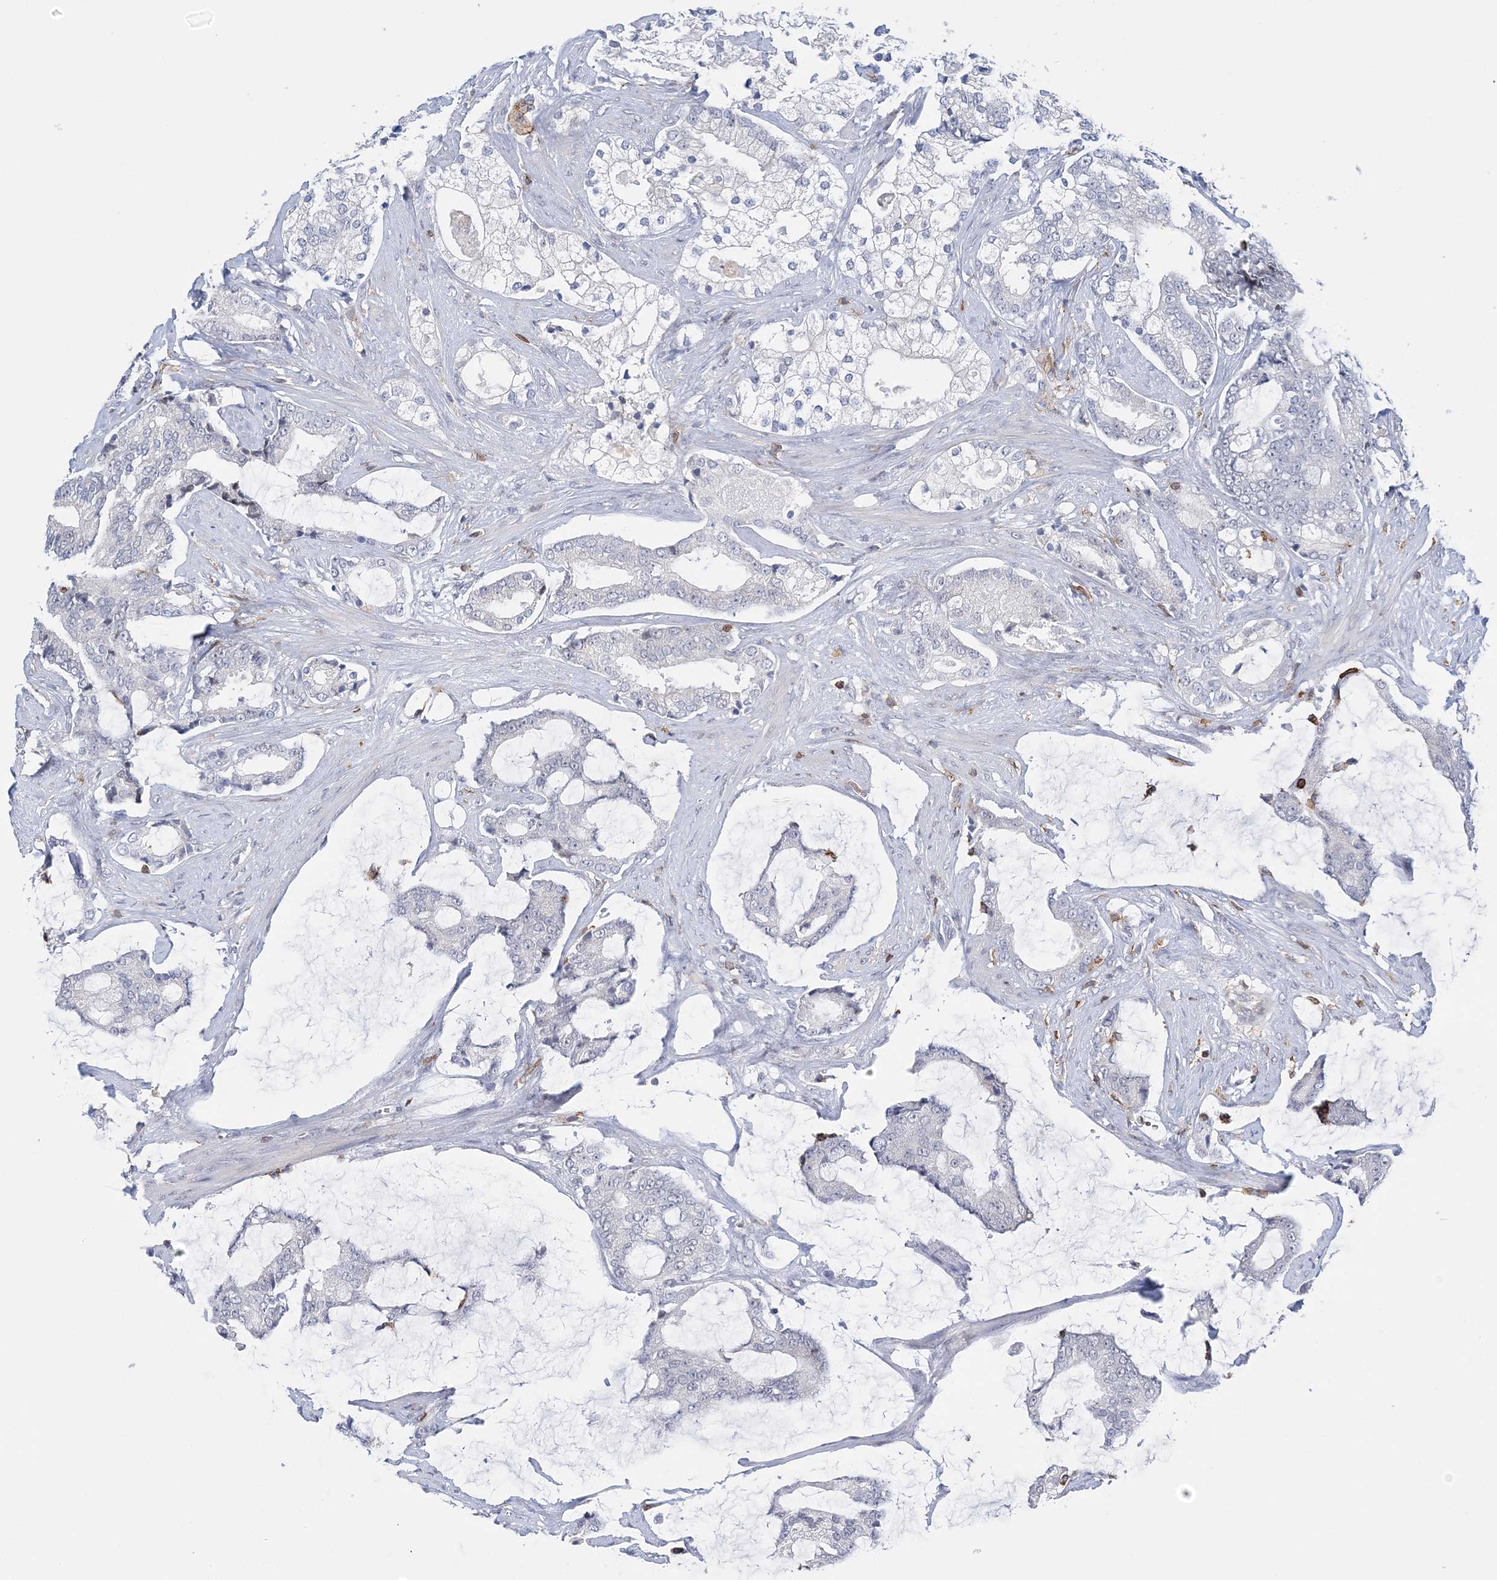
{"staining": {"intensity": "negative", "quantity": "none", "location": "none"}, "tissue": "prostate cancer", "cell_type": "Tumor cells", "image_type": "cancer", "snomed": [{"axis": "morphology", "description": "Adenocarcinoma, Low grade"}, {"axis": "topography", "description": "Prostate"}], "caption": "An immunohistochemistry (IHC) image of prostate cancer (adenocarcinoma (low-grade)) is shown. There is no staining in tumor cells of prostate cancer (adenocarcinoma (low-grade)). The staining is performed using DAB (3,3'-diaminobenzidine) brown chromogen with nuclei counter-stained in using hematoxylin.", "gene": "PRMT9", "patient": {"sex": "male", "age": 58}}